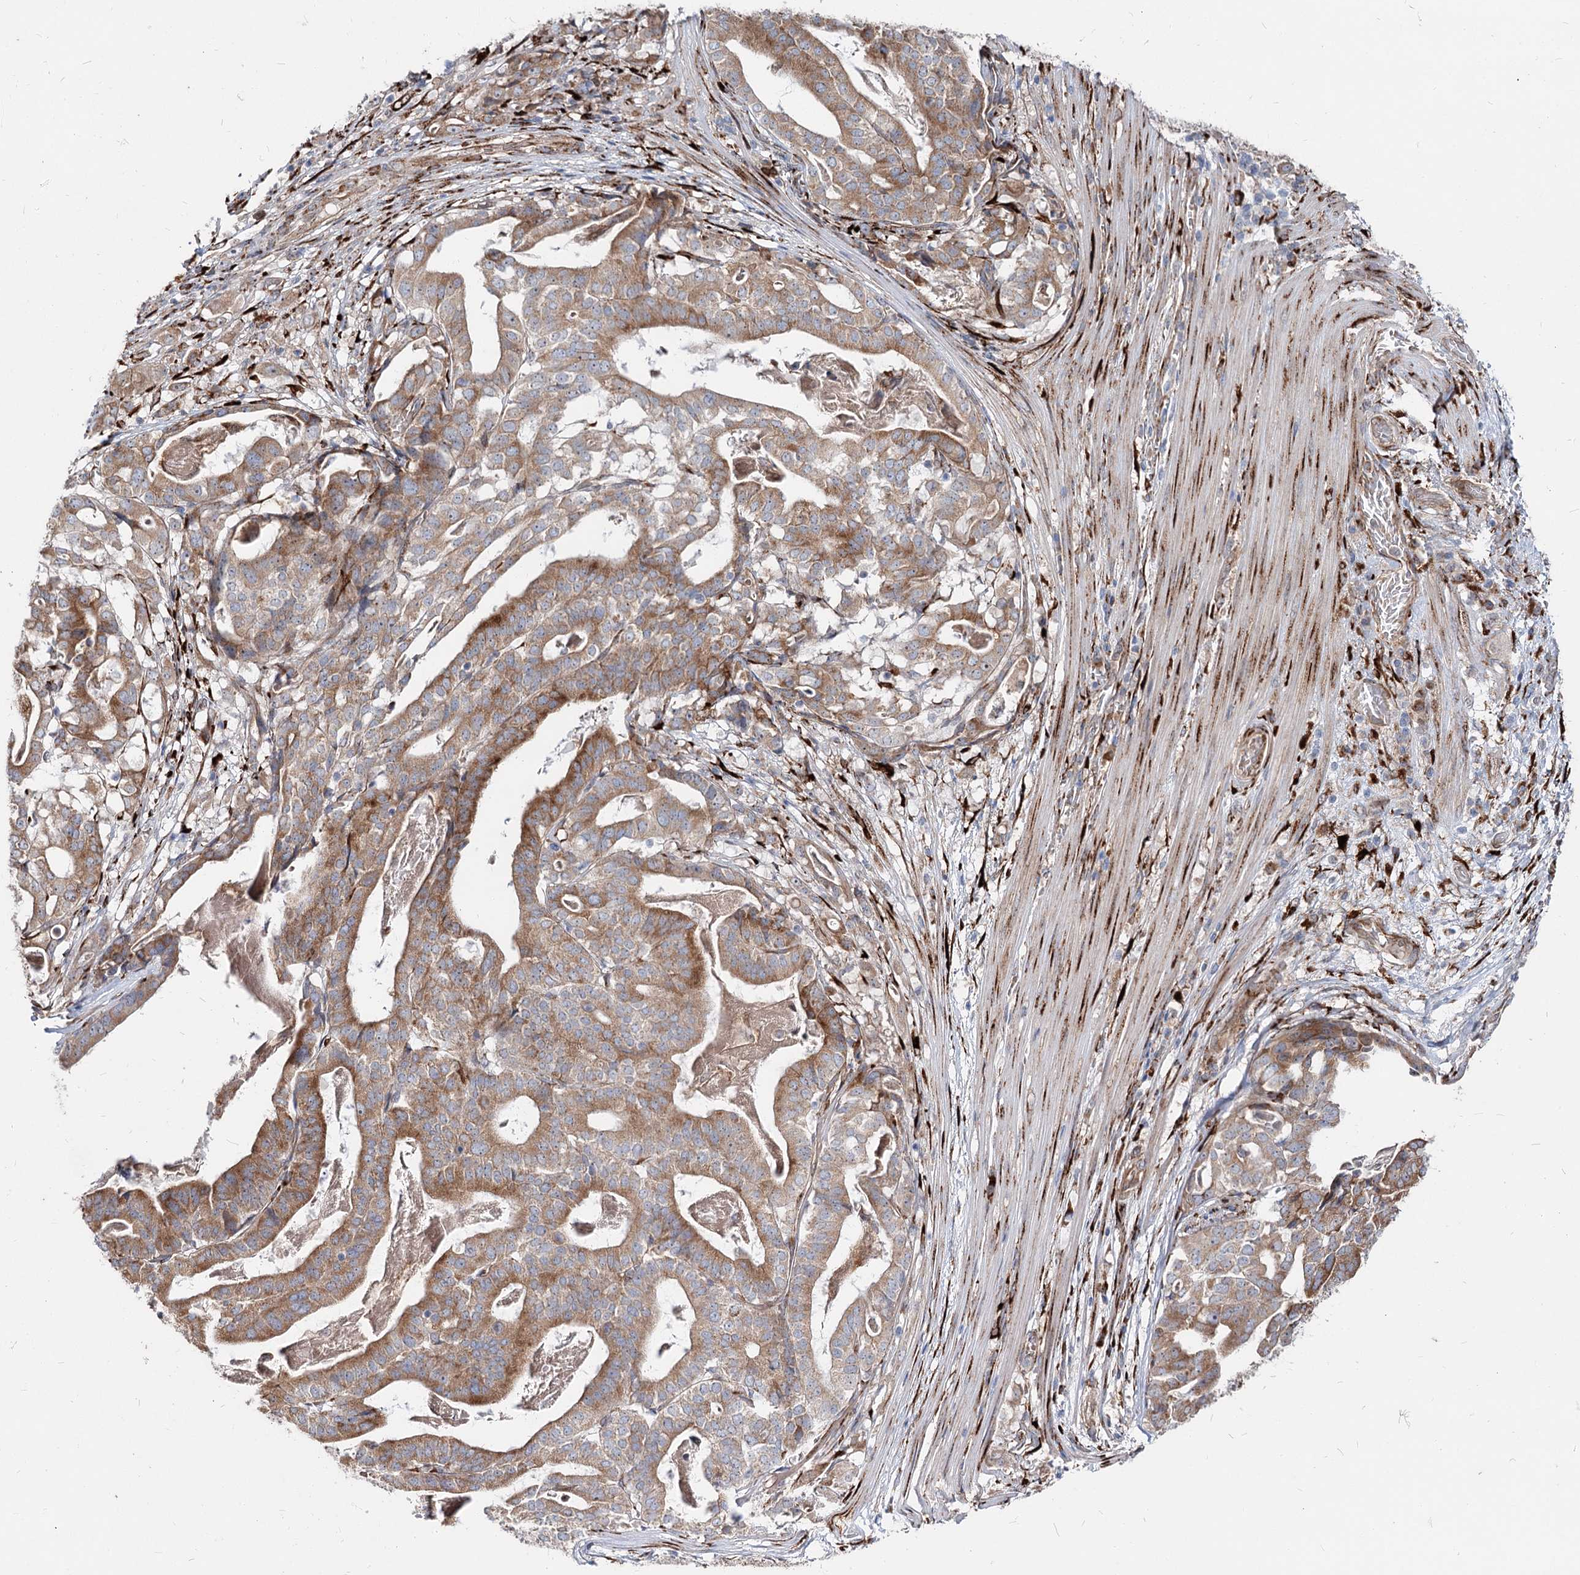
{"staining": {"intensity": "moderate", "quantity": ">75%", "location": "cytoplasmic/membranous"}, "tissue": "stomach cancer", "cell_type": "Tumor cells", "image_type": "cancer", "snomed": [{"axis": "morphology", "description": "Adenocarcinoma, NOS"}, {"axis": "topography", "description": "Stomach"}], "caption": "Immunohistochemistry (IHC) (DAB) staining of adenocarcinoma (stomach) demonstrates moderate cytoplasmic/membranous protein positivity in approximately >75% of tumor cells. The staining was performed using DAB to visualize the protein expression in brown, while the nuclei were stained in blue with hematoxylin (Magnification: 20x).", "gene": "SPART", "patient": {"sex": "male", "age": 48}}